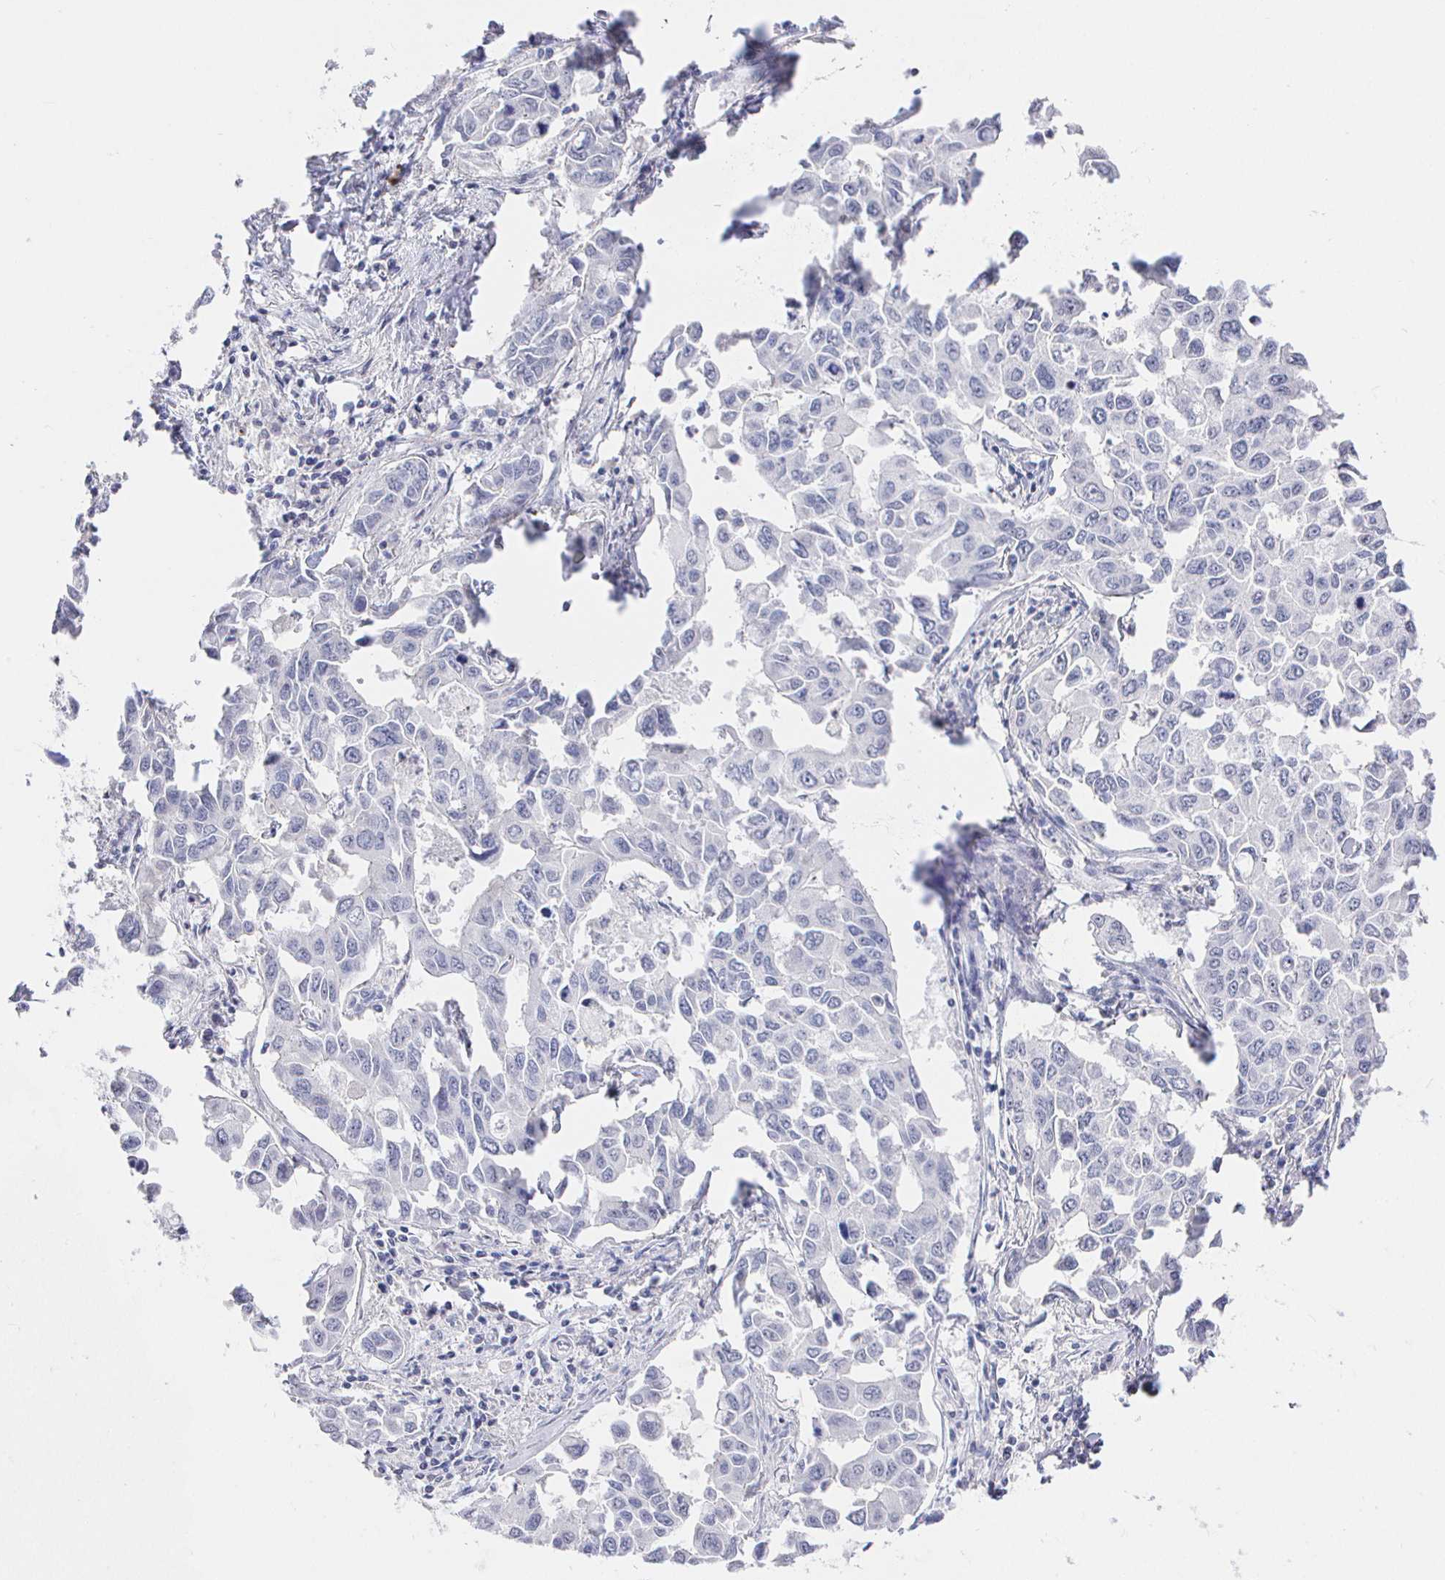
{"staining": {"intensity": "negative", "quantity": "none", "location": "none"}, "tissue": "lung cancer", "cell_type": "Tumor cells", "image_type": "cancer", "snomed": [{"axis": "morphology", "description": "Adenocarcinoma, NOS"}, {"axis": "topography", "description": "Lung"}], "caption": "Image shows no protein positivity in tumor cells of lung cancer tissue.", "gene": "LRRC23", "patient": {"sex": "male", "age": 64}}